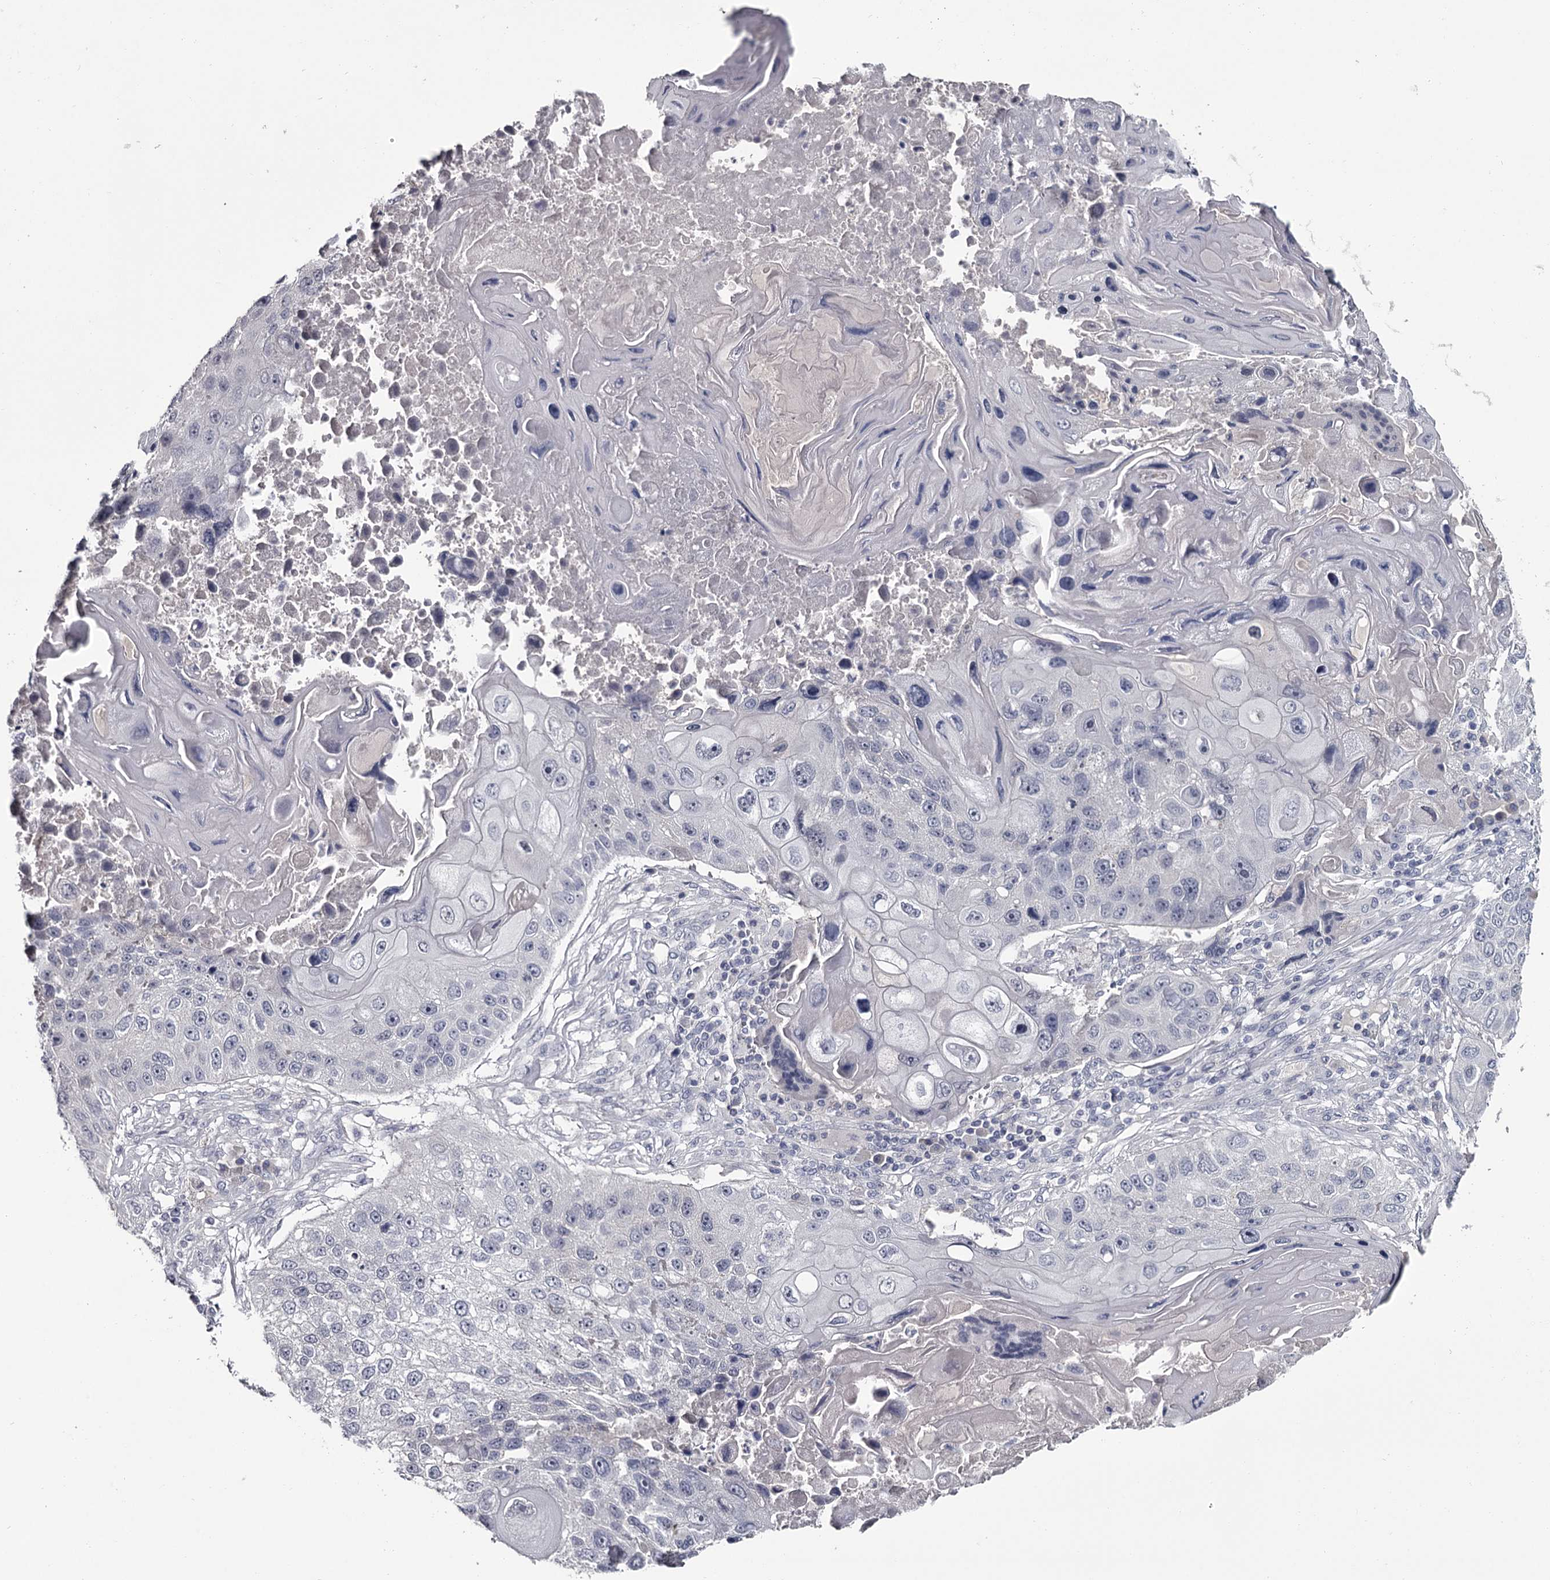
{"staining": {"intensity": "negative", "quantity": "none", "location": "none"}, "tissue": "lung cancer", "cell_type": "Tumor cells", "image_type": "cancer", "snomed": [{"axis": "morphology", "description": "Squamous cell carcinoma, NOS"}, {"axis": "topography", "description": "Lung"}], "caption": "This is an immunohistochemistry histopathology image of human lung cancer (squamous cell carcinoma). There is no positivity in tumor cells.", "gene": "DAO", "patient": {"sex": "male", "age": 61}}